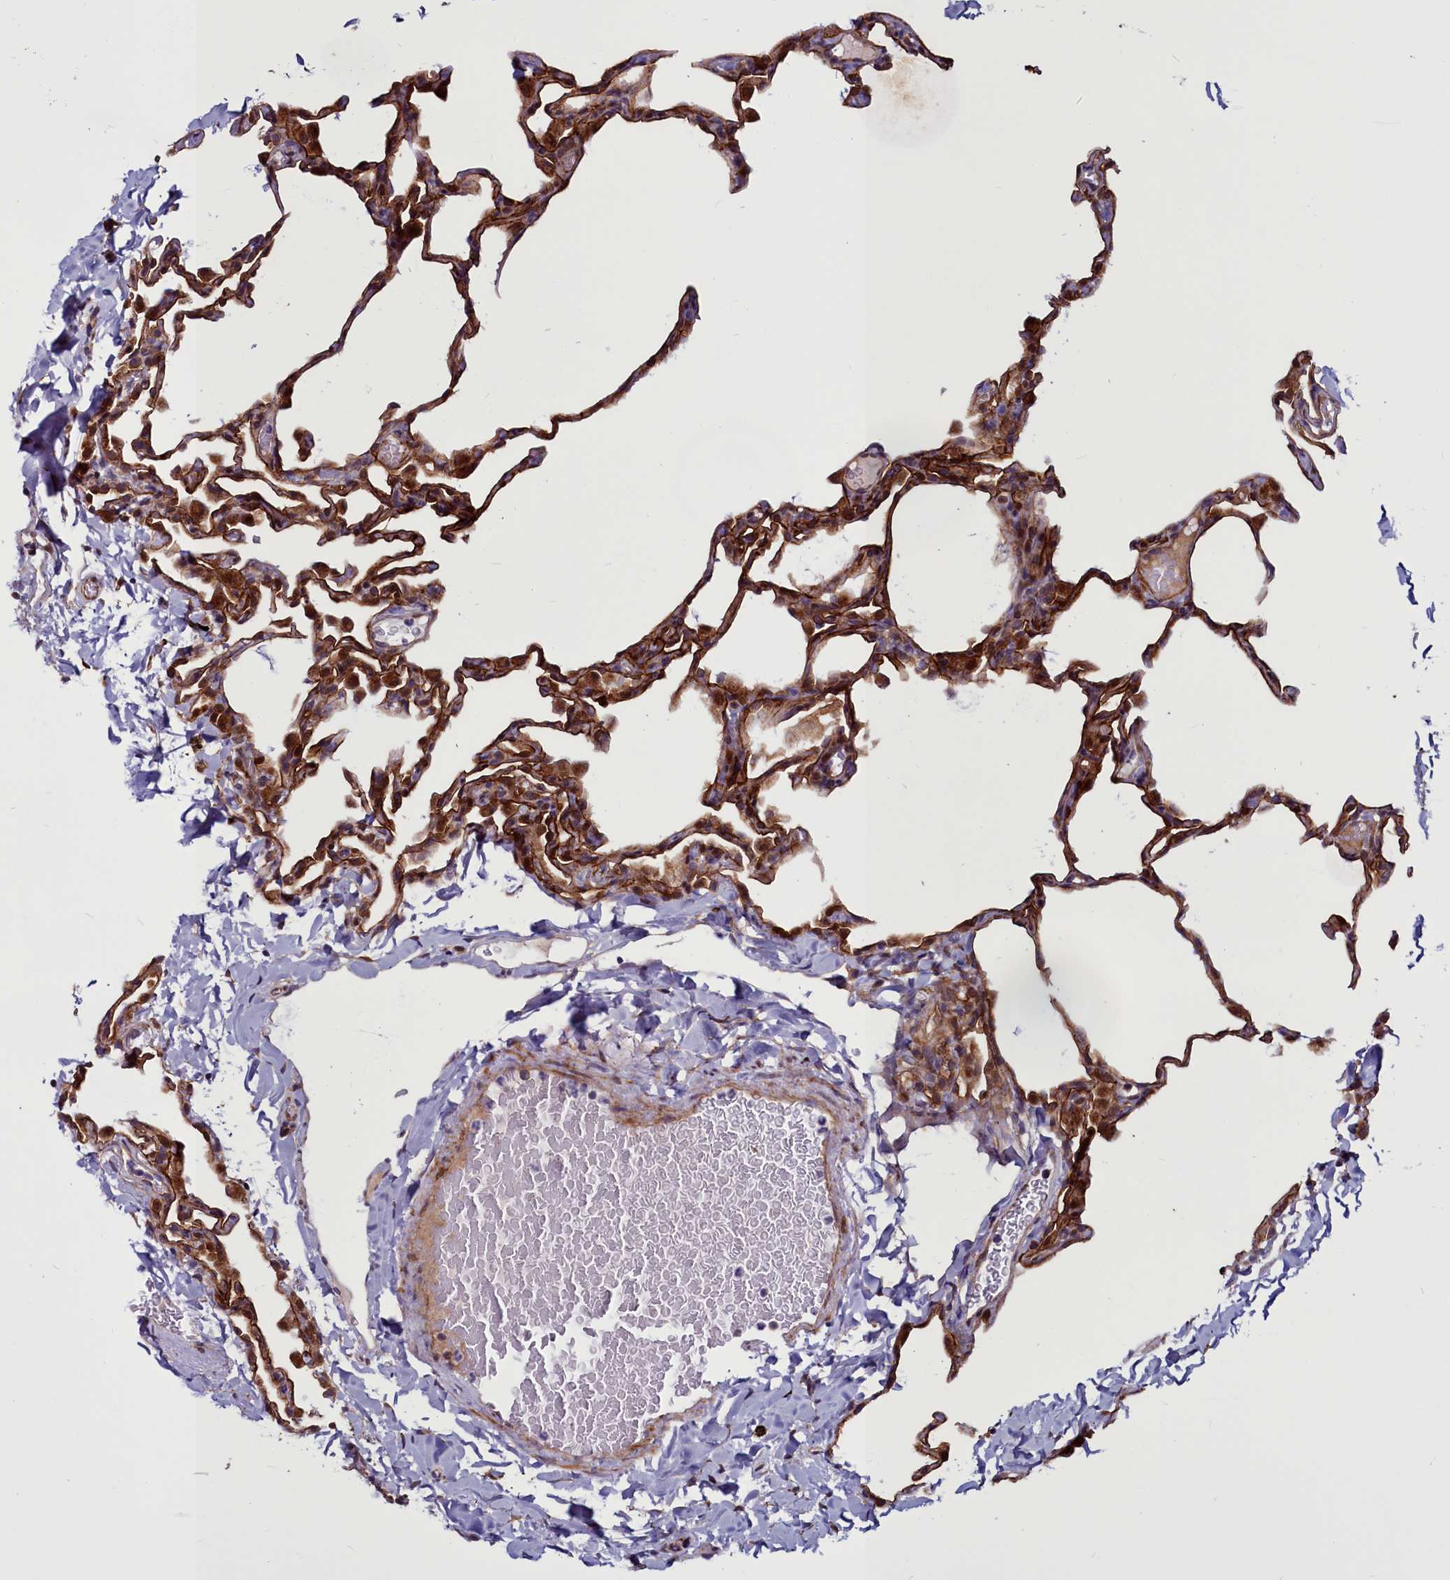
{"staining": {"intensity": "strong", "quantity": "25%-75%", "location": "cytoplasmic/membranous"}, "tissue": "lung", "cell_type": "Alveolar cells", "image_type": "normal", "snomed": [{"axis": "morphology", "description": "Normal tissue, NOS"}, {"axis": "topography", "description": "Lung"}], "caption": "The image exhibits staining of benign lung, revealing strong cytoplasmic/membranous protein expression (brown color) within alveolar cells.", "gene": "MCRIP1", "patient": {"sex": "male", "age": 20}}